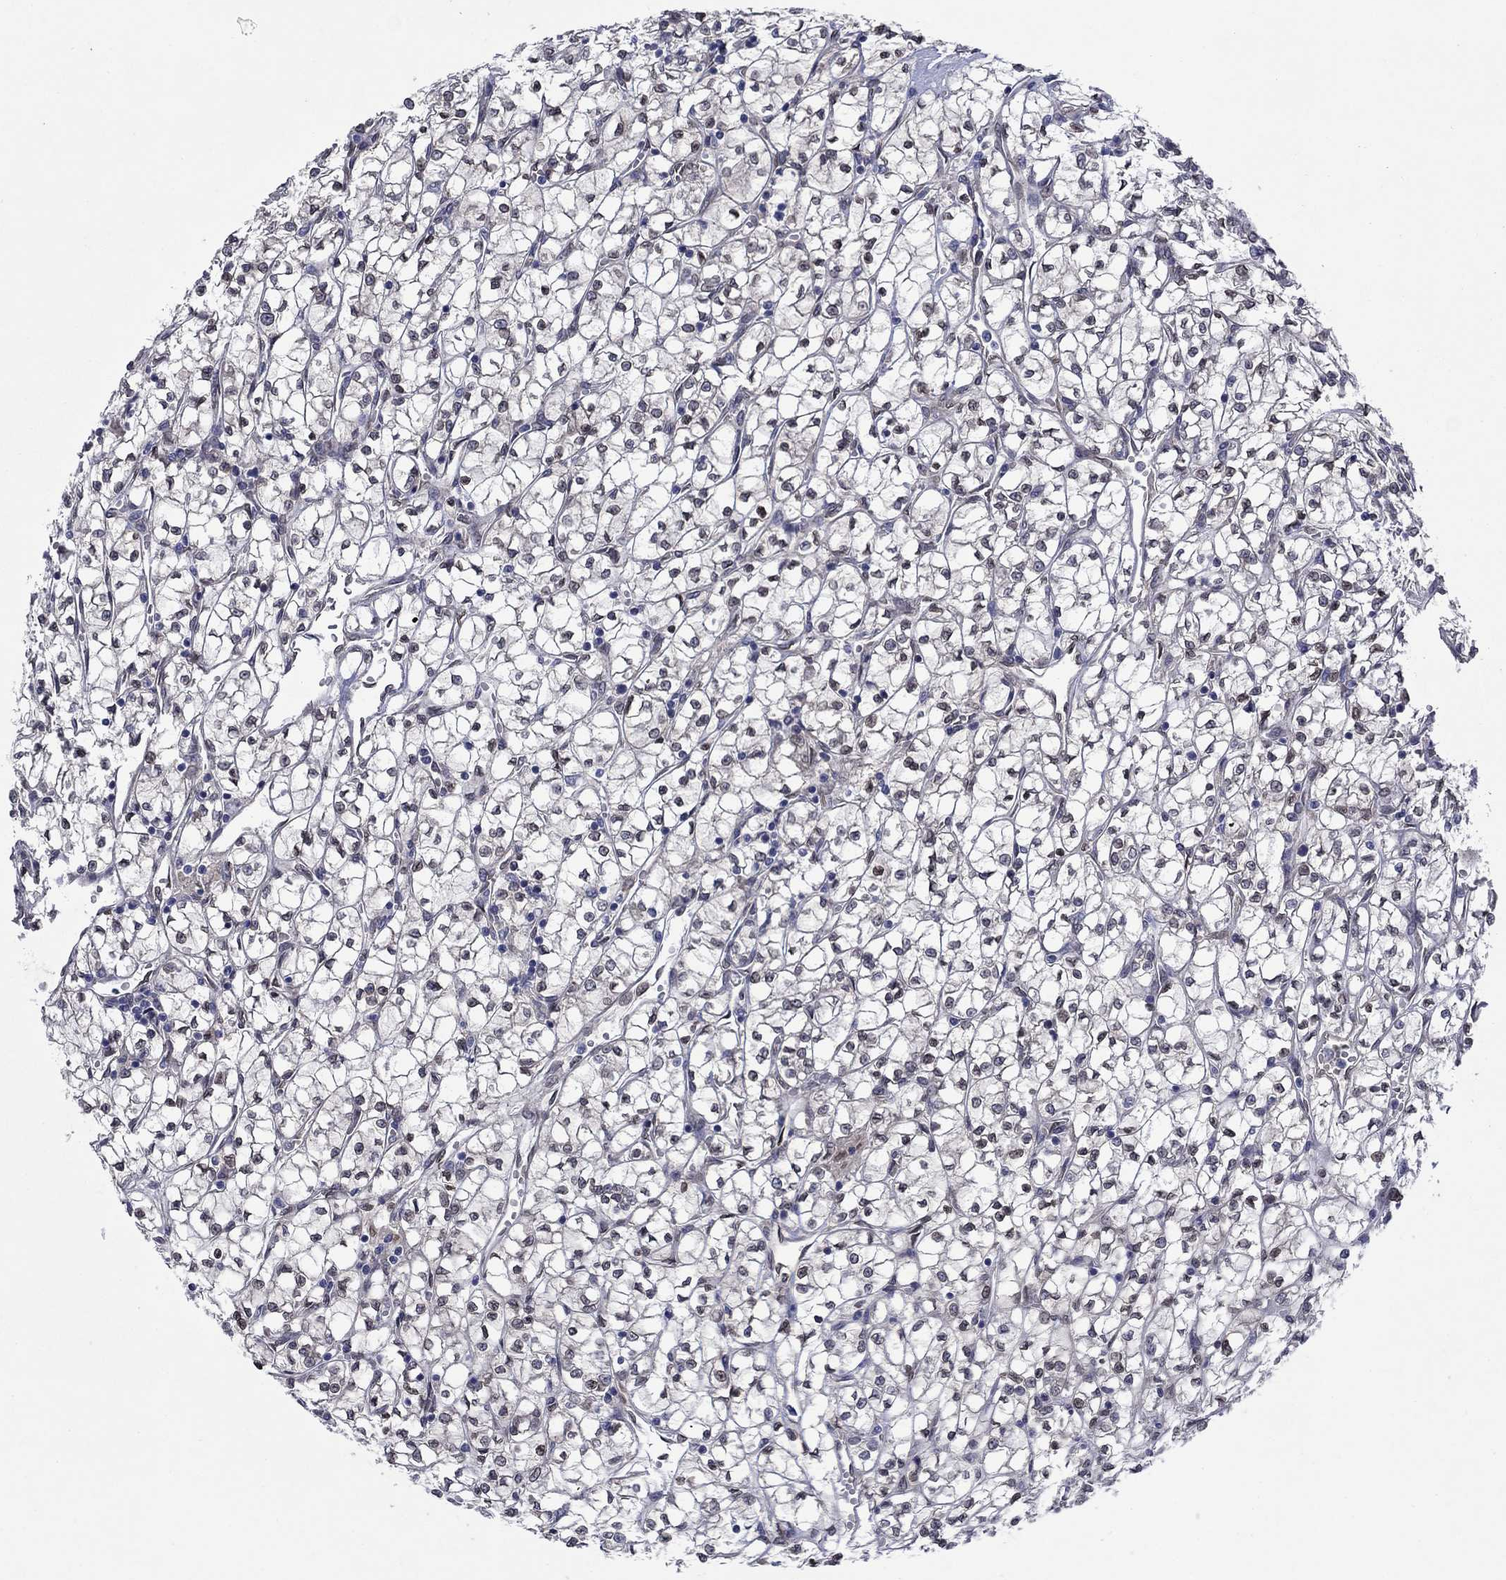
{"staining": {"intensity": "negative", "quantity": "none", "location": "none"}, "tissue": "renal cancer", "cell_type": "Tumor cells", "image_type": "cancer", "snomed": [{"axis": "morphology", "description": "Adenocarcinoma, NOS"}, {"axis": "topography", "description": "Kidney"}], "caption": "Immunohistochemical staining of renal adenocarcinoma exhibits no significant positivity in tumor cells.", "gene": "EMC9", "patient": {"sex": "female", "age": 64}}